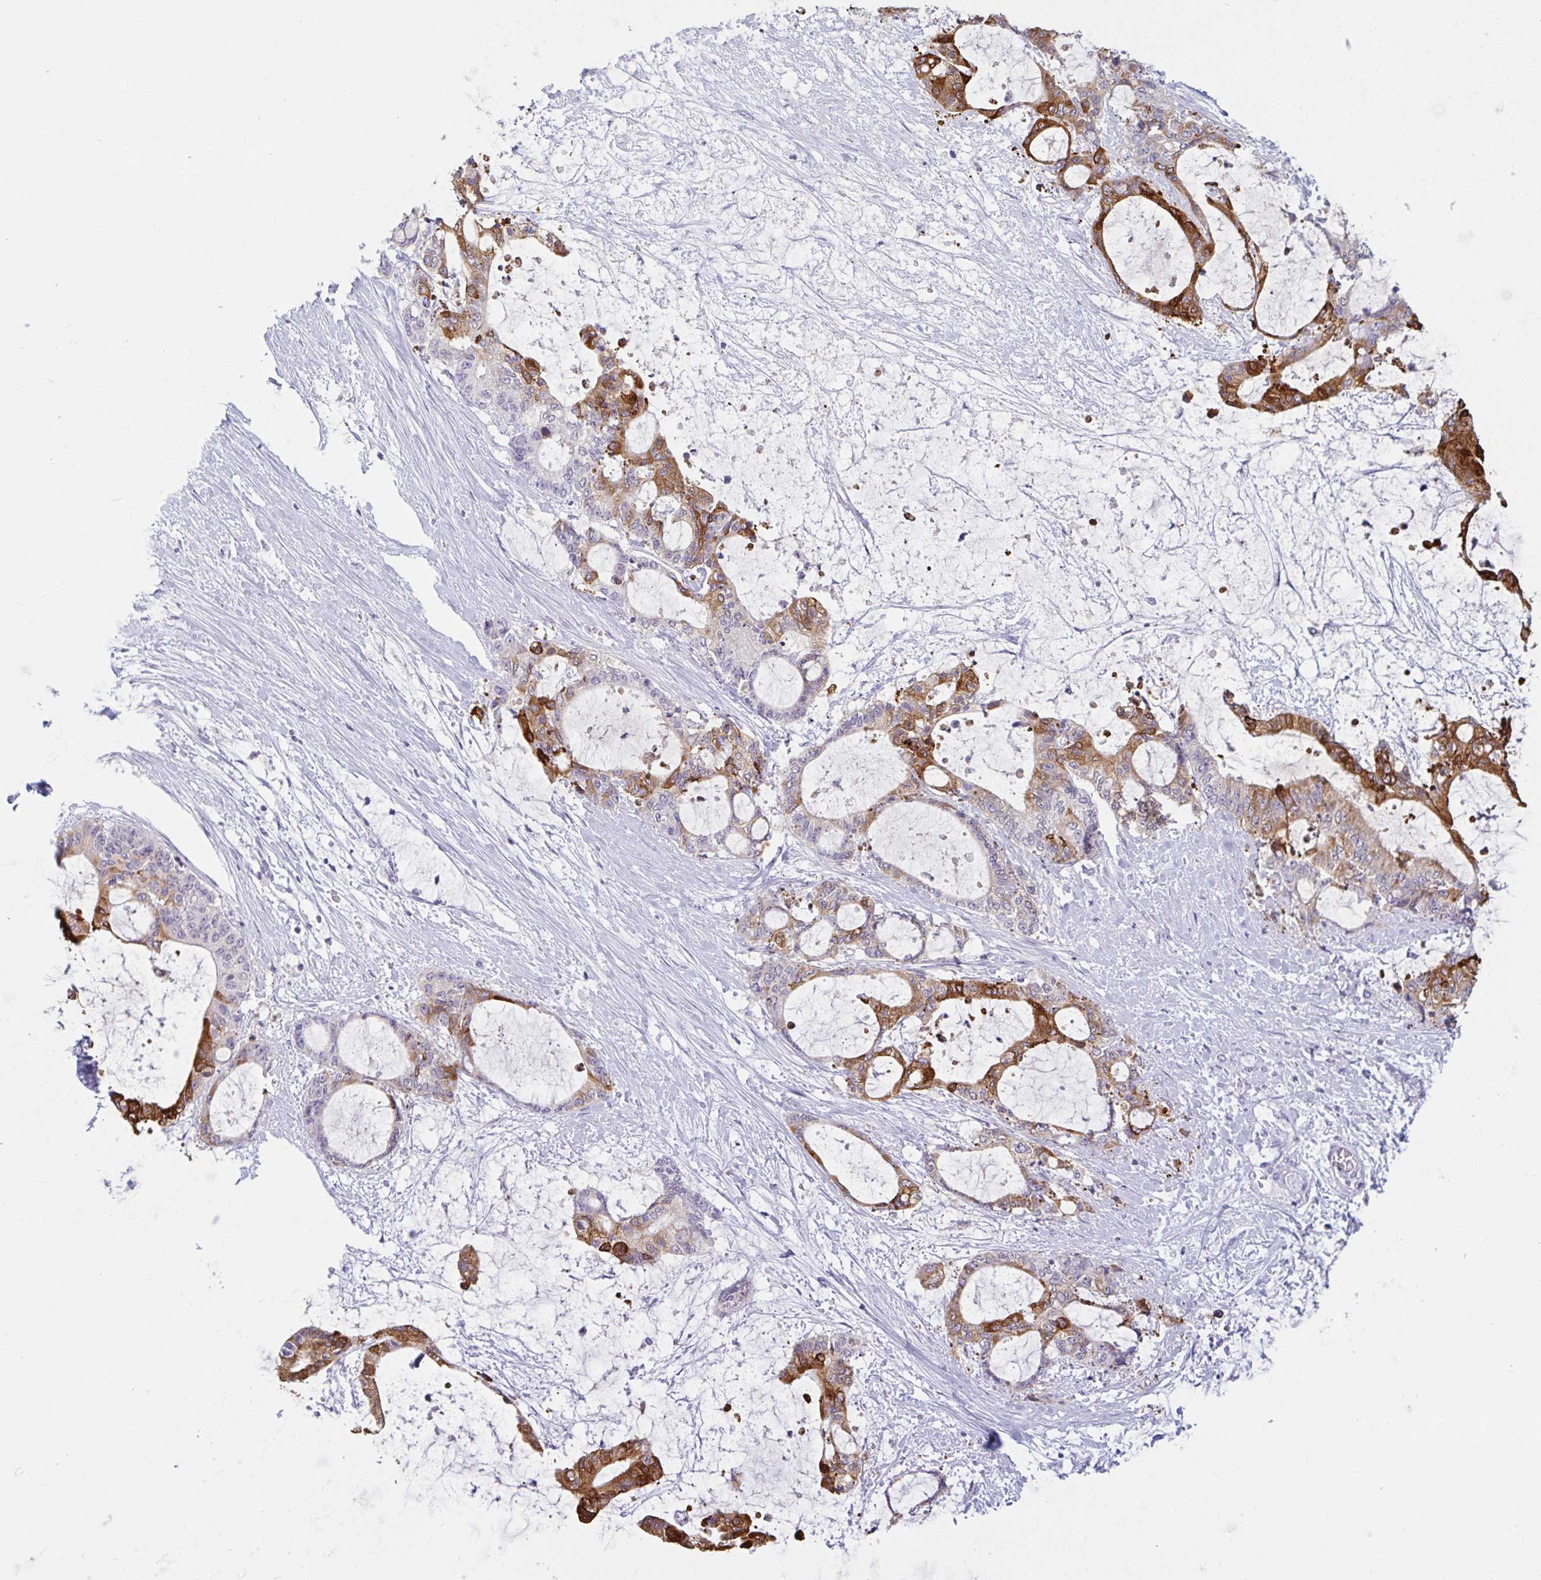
{"staining": {"intensity": "strong", "quantity": "25%-75%", "location": "cytoplasmic/membranous"}, "tissue": "liver cancer", "cell_type": "Tumor cells", "image_type": "cancer", "snomed": [{"axis": "morphology", "description": "Normal tissue, NOS"}, {"axis": "morphology", "description": "Cholangiocarcinoma"}, {"axis": "topography", "description": "Liver"}, {"axis": "topography", "description": "Peripheral nerve tissue"}], "caption": "Strong cytoplasmic/membranous staining is appreciated in approximately 25%-75% of tumor cells in liver cancer (cholangiocarcinoma).", "gene": "CTSE", "patient": {"sex": "female", "age": 73}}